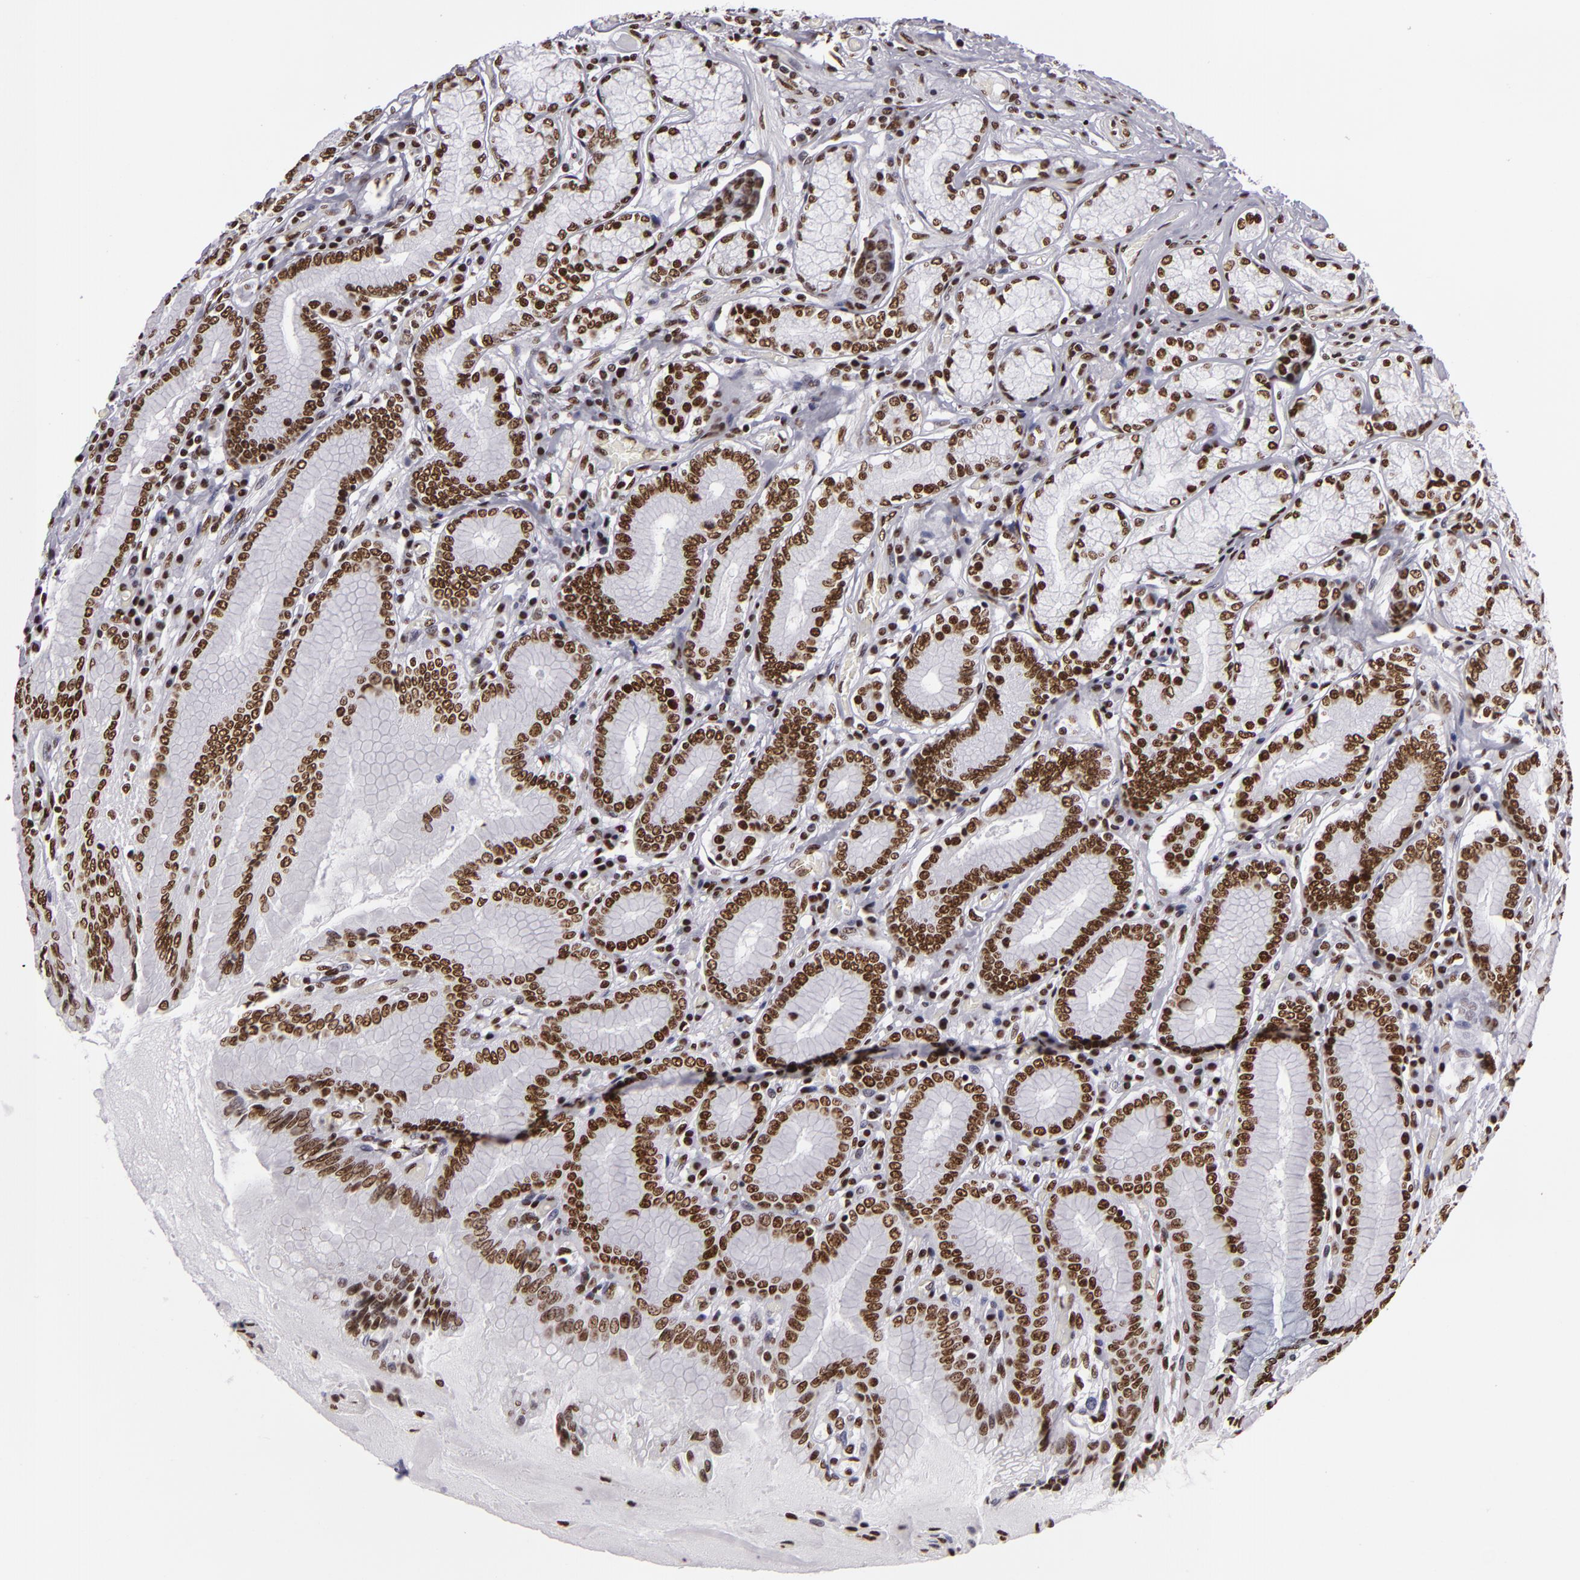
{"staining": {"intensity": "strong", "quantity": ">75%", "location": "nuclear"}, "tissue": "stomach", "cell_type": "Glandular cells", "image_type": "normal", "snomed": [{"axis": "morphology", "description": "Normal tissue, NOS"}, {"axis": "morphology", "description": "Adenocarcinoma, NOS"}, {"axis": "topography", "description": "Stomach, lower"}], "caption": "A brown stain labels strong nuclear positivity of a protein in glandular cells of normal human stomach. Nuclei are stained in blue.", "gene": "SAFB", "patient": {"sex": "female", "age": 76}}